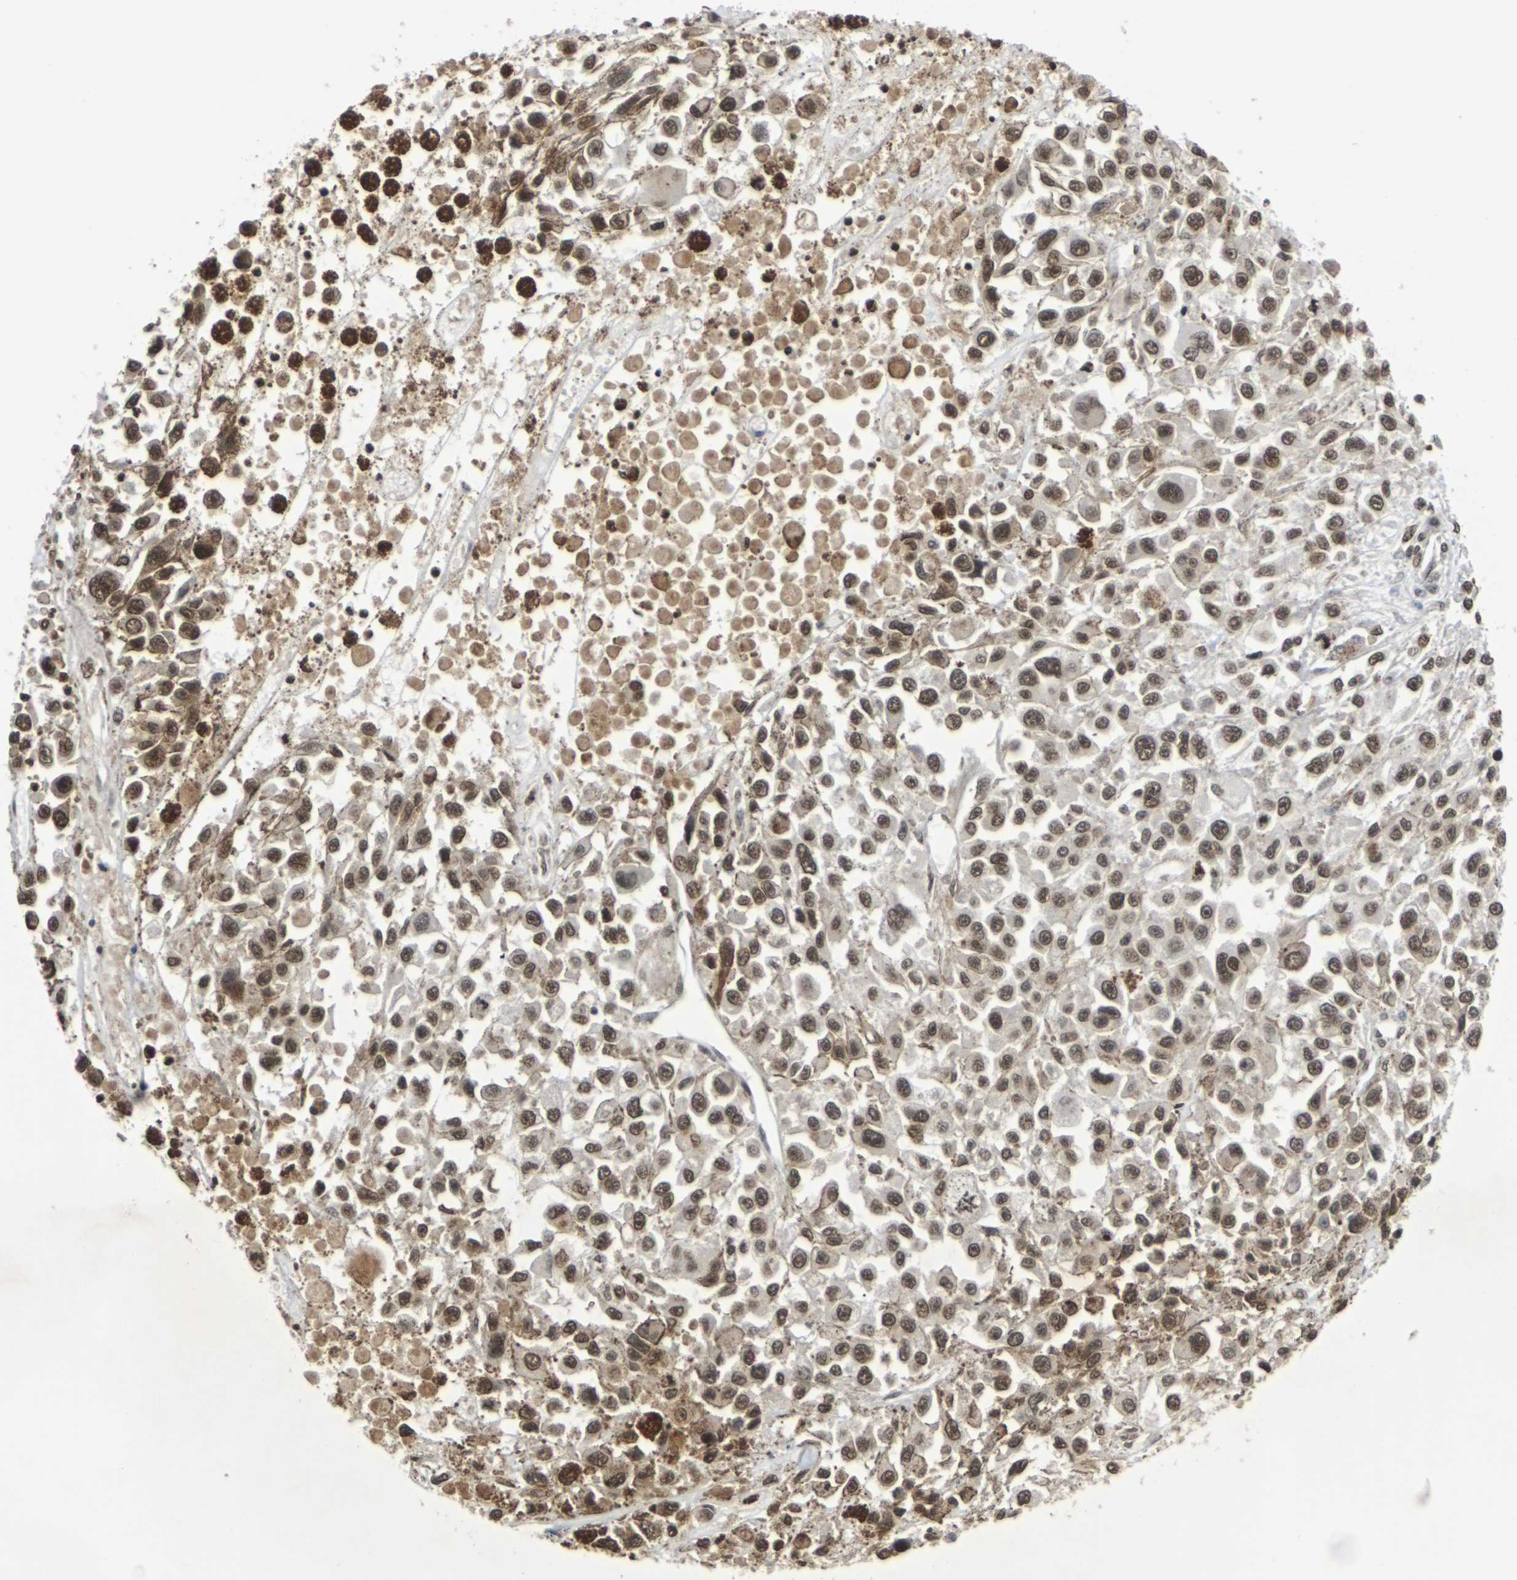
{"staining": {"intensity": "moderate", "quantity": ">75%", "location": "nuclear"}, "tissue": "melanoma", "cell_type": "Tumor cells", "image_type": "cancer", "snomed": [{"axis": "morphology", "description": "Malignant melanoma, Metastatic site"}, {"axis": "topography", "description": "Lymph node"}], "caption": "Immunohistochemistry of malignant melanoma (metastatic site) exhibits medium levels of moderate nuclear positivity in about >75% of tumor cells.", "gene": "NELFA", "patient": {"sex": "male", "age": 59}}